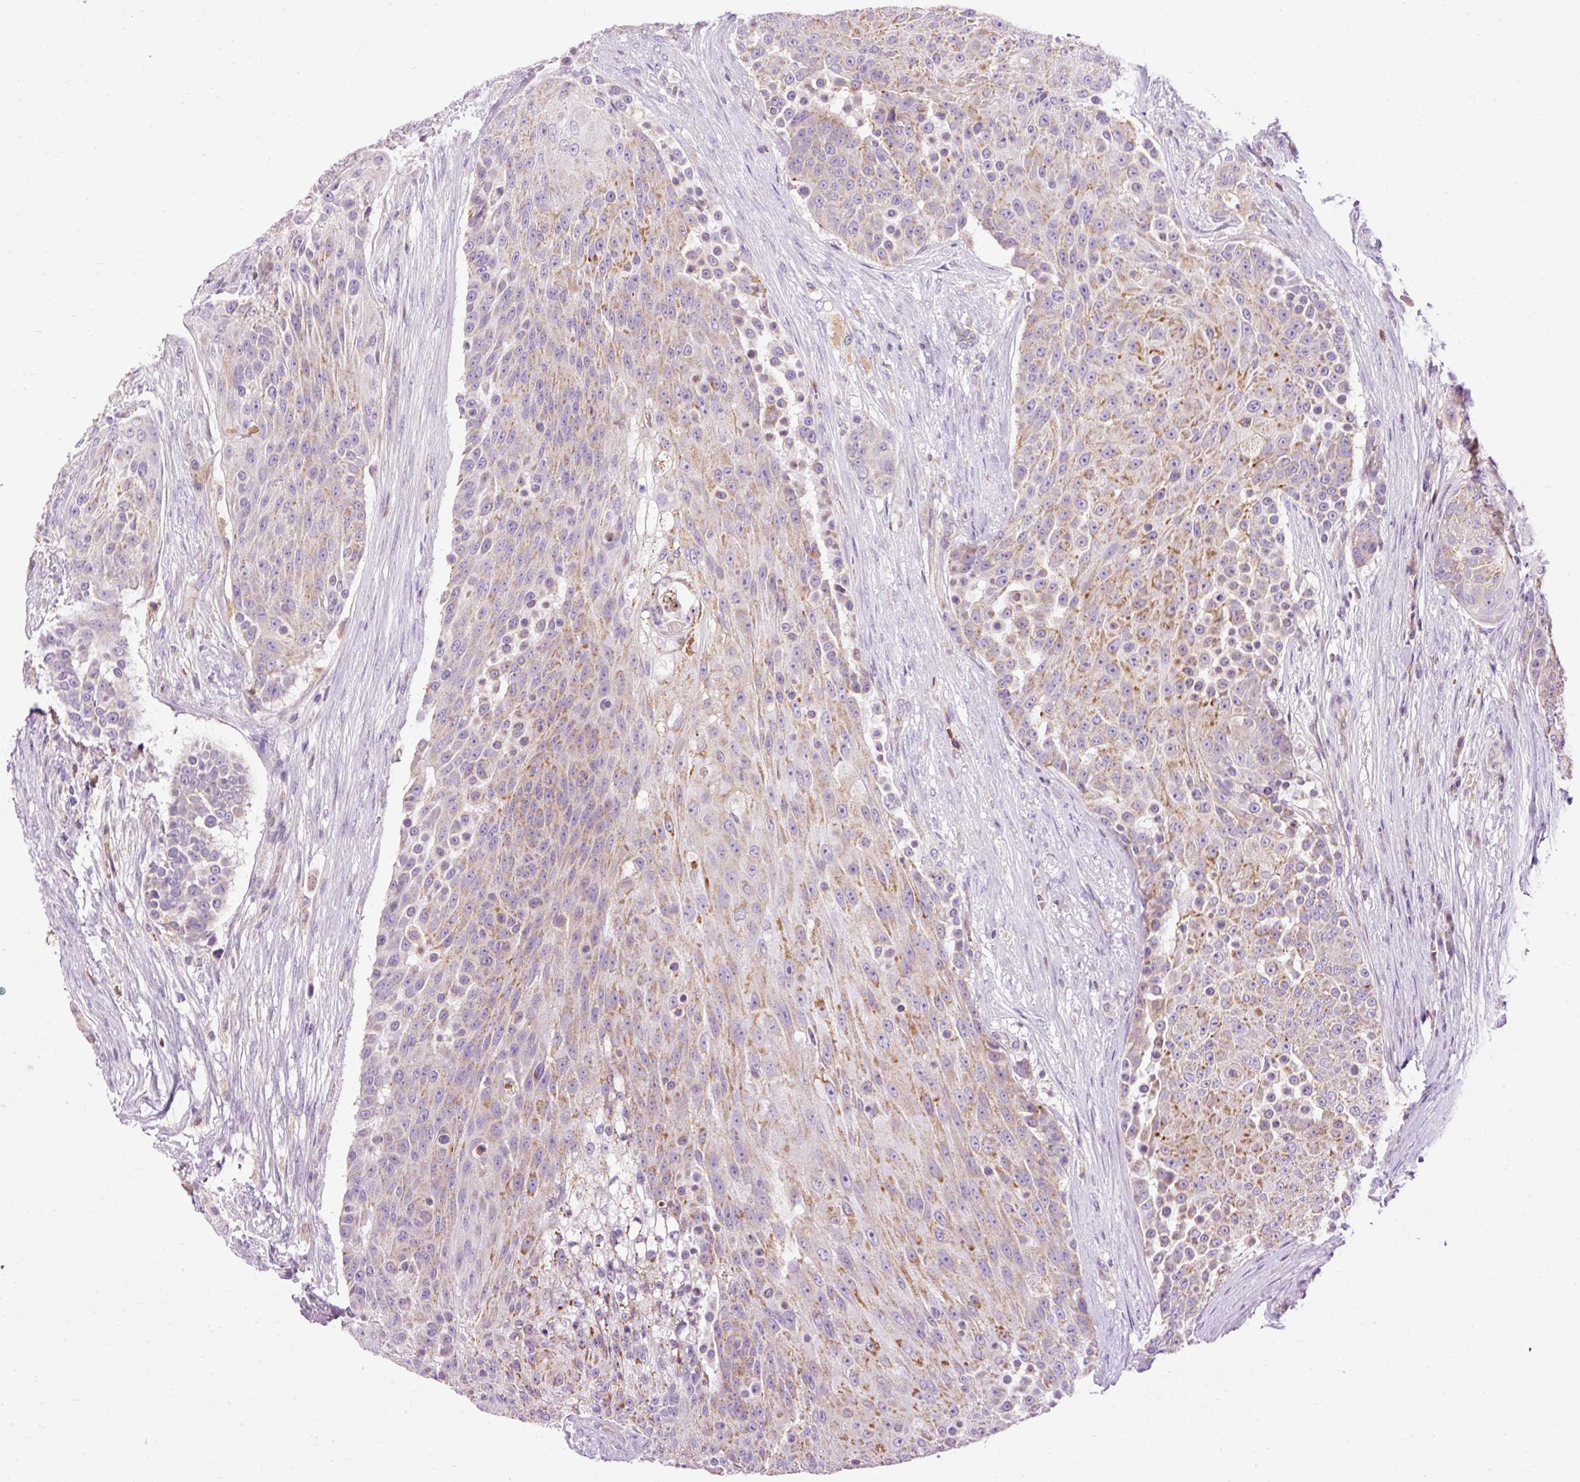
{"staining": {"intensity": "moderate", "quantity": ">75%", "location": "cytoplasmic/membranous"}, "tissue": "urothelial cancer", "cell_type": "Tumor cells", "image_type": "cancer", "snomed": [{"axis": "morphology", "description": "Urothelial carcinoma, High grade"}, {"axis": "topography", "description": "Urinary bladder"}], "caption": "A brown stain labels moderate cytoplasmic/membranous expression of a protein in high-grade urothelial carcinoma tumor cells.", "gene": "CD83", "patient": {"sex": "female", "age": 63}}